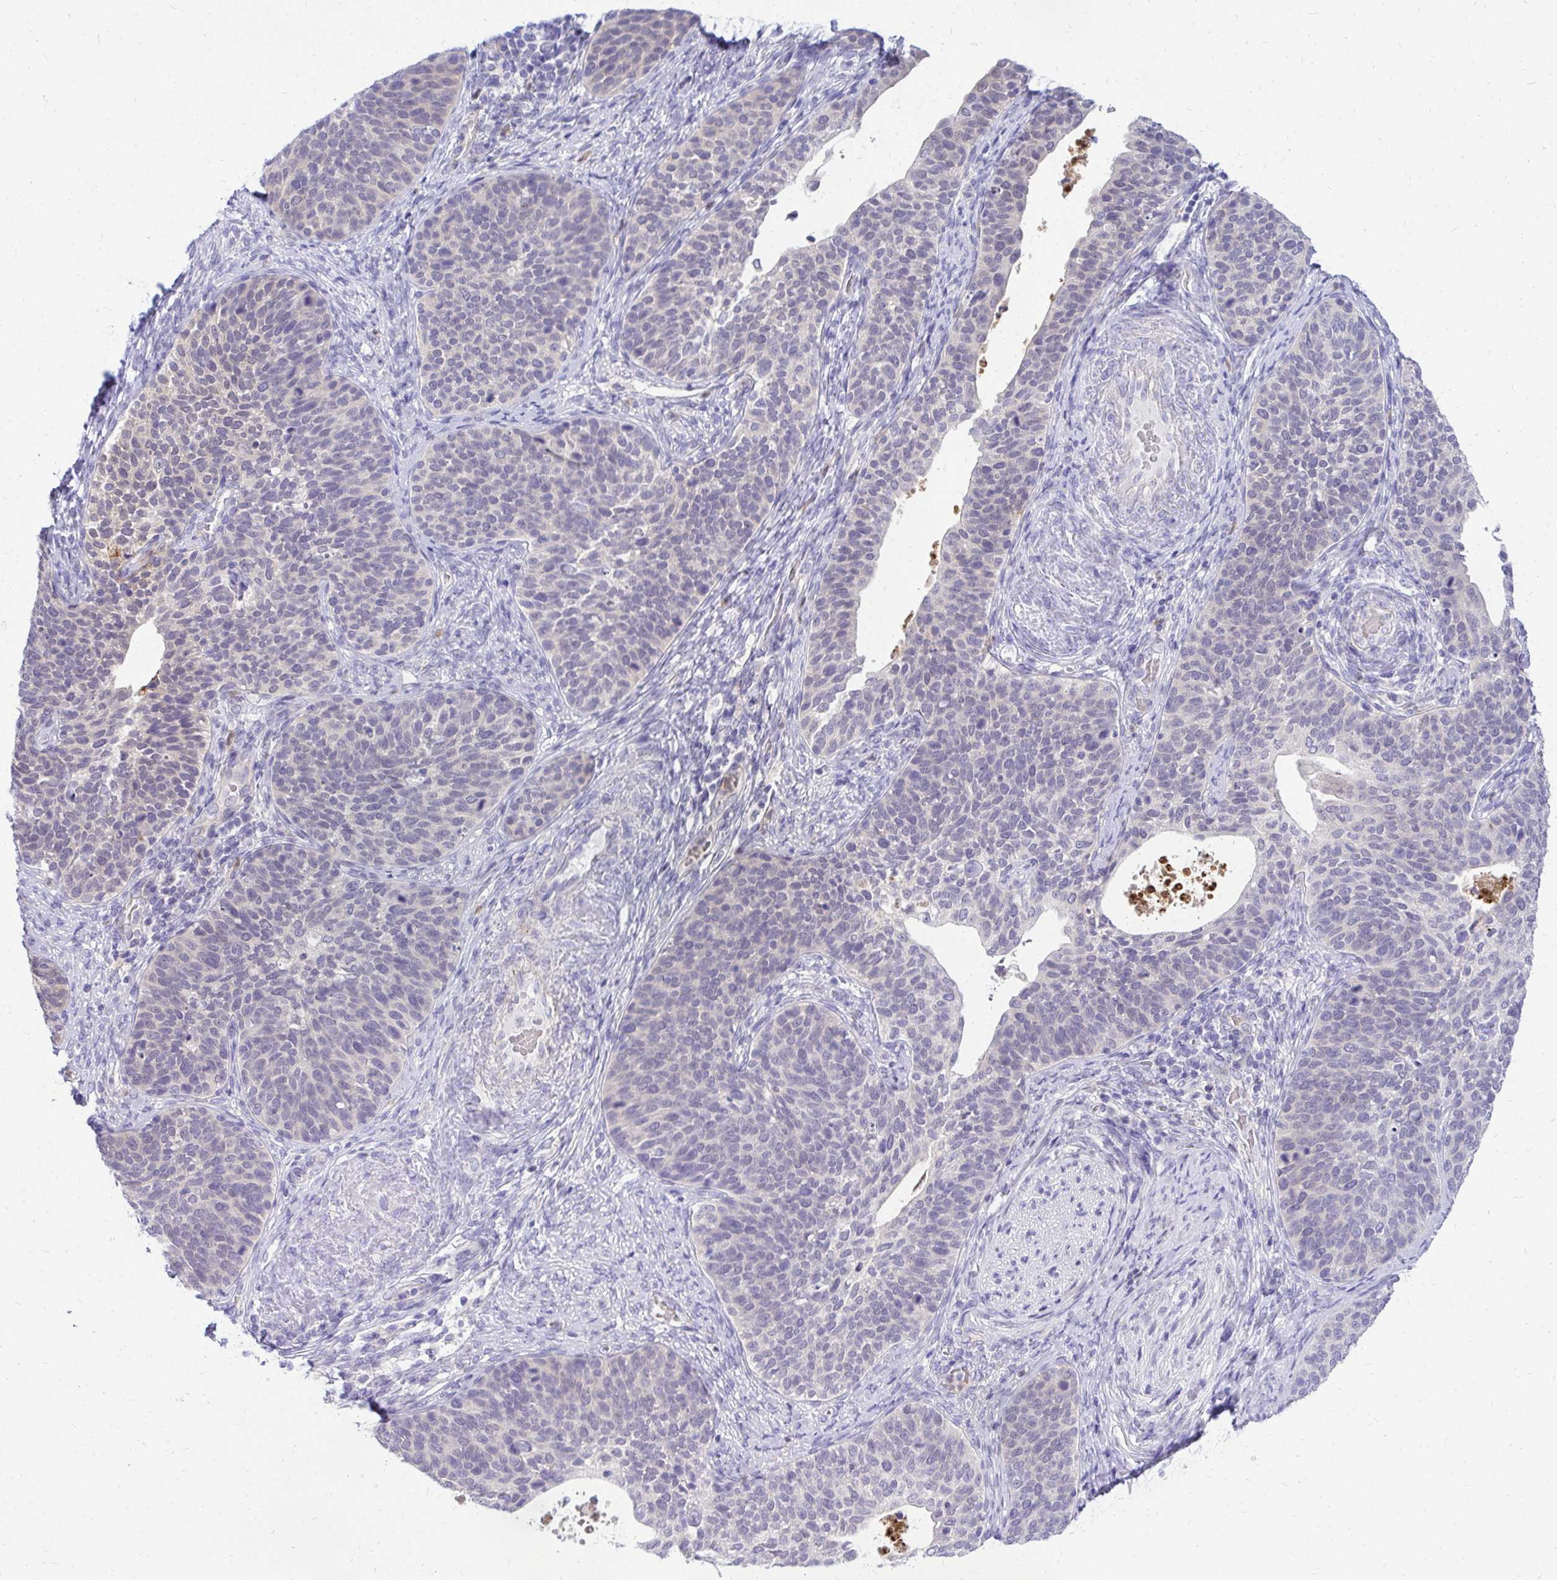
{"staining": {"intensity": "negative", "quantity": "none", "location": "none"}, "tissue": "cervical cancer", "cell_type": "Tumor cells", "image_type": "cancer", "snomed": [{"axis": "morphology", "description": "Squamous cell carcinoma, NOS"}, {"axis": "topography", "description": "Cervix"}], "caption": "This histopathology image is of cervical cancer stained with IHC to label a protein in brown with the nuclei are counter-stained blue. There is no expression in tumor cells. (Brightfield microscopy of DAB immunohistochemistry (IHC) at high magnification).", "gene": "ZSWIM9", "patient": {"sex": "female", "age": 69}}